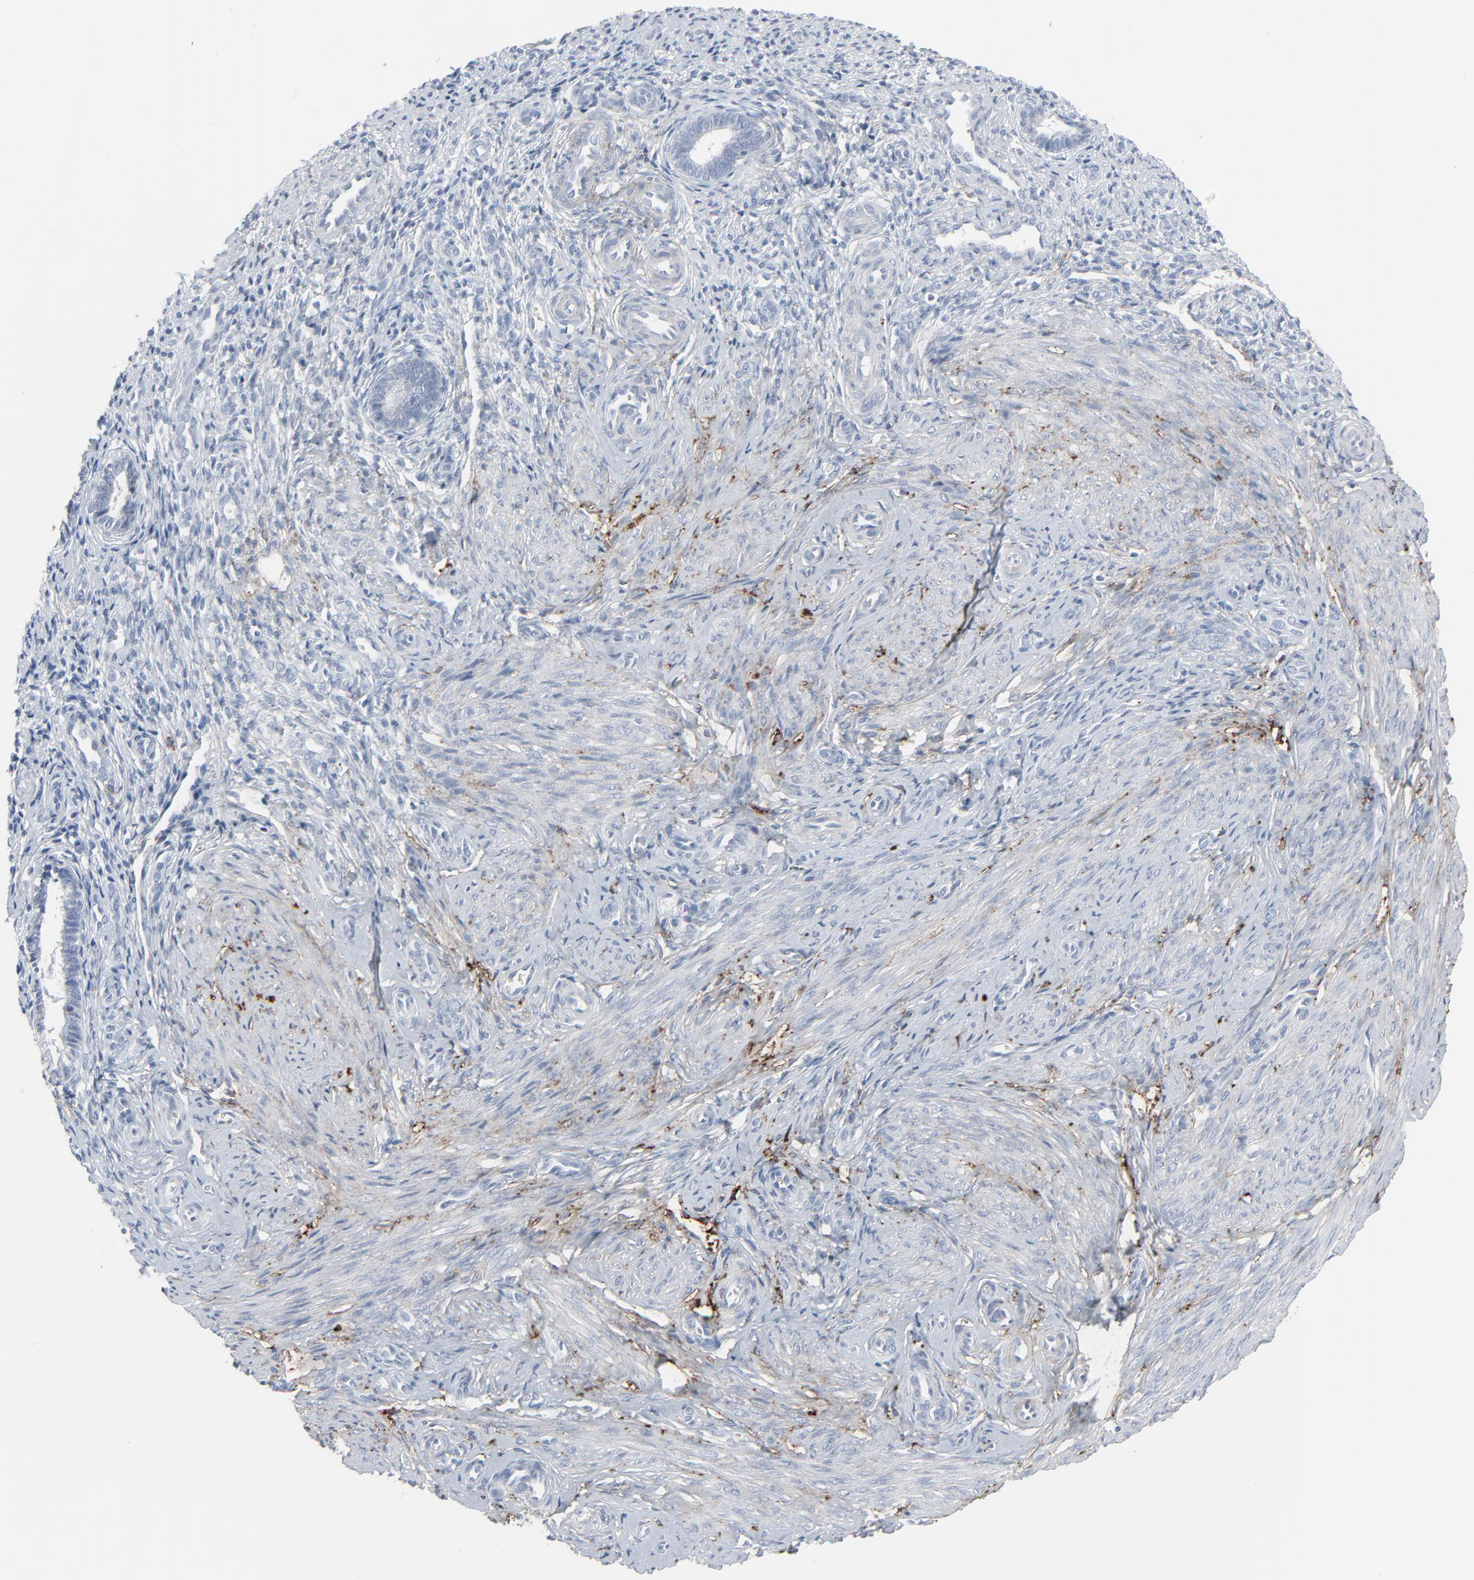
{"staining": {"intensity": "negative", "quantity": "none", "location": "none"}, "tissue": "endometrium", "cell_type": "Cells in endometrial stroma", "image_type": "normal", "snomed": [{"axis": "morphology", "description": "Normal tissue, NOS"}, {"axis": "topography", "description": "Endometrium"}], "caption": "A high-resolution photomicrograph shows immunohistochemistry (IHC) staining of unremarkable endometrium, which exhibits no significant positivity in cells in endometrial stroma.", "gene": "BGN", "patient": {"sex": "female", "age": 27}}